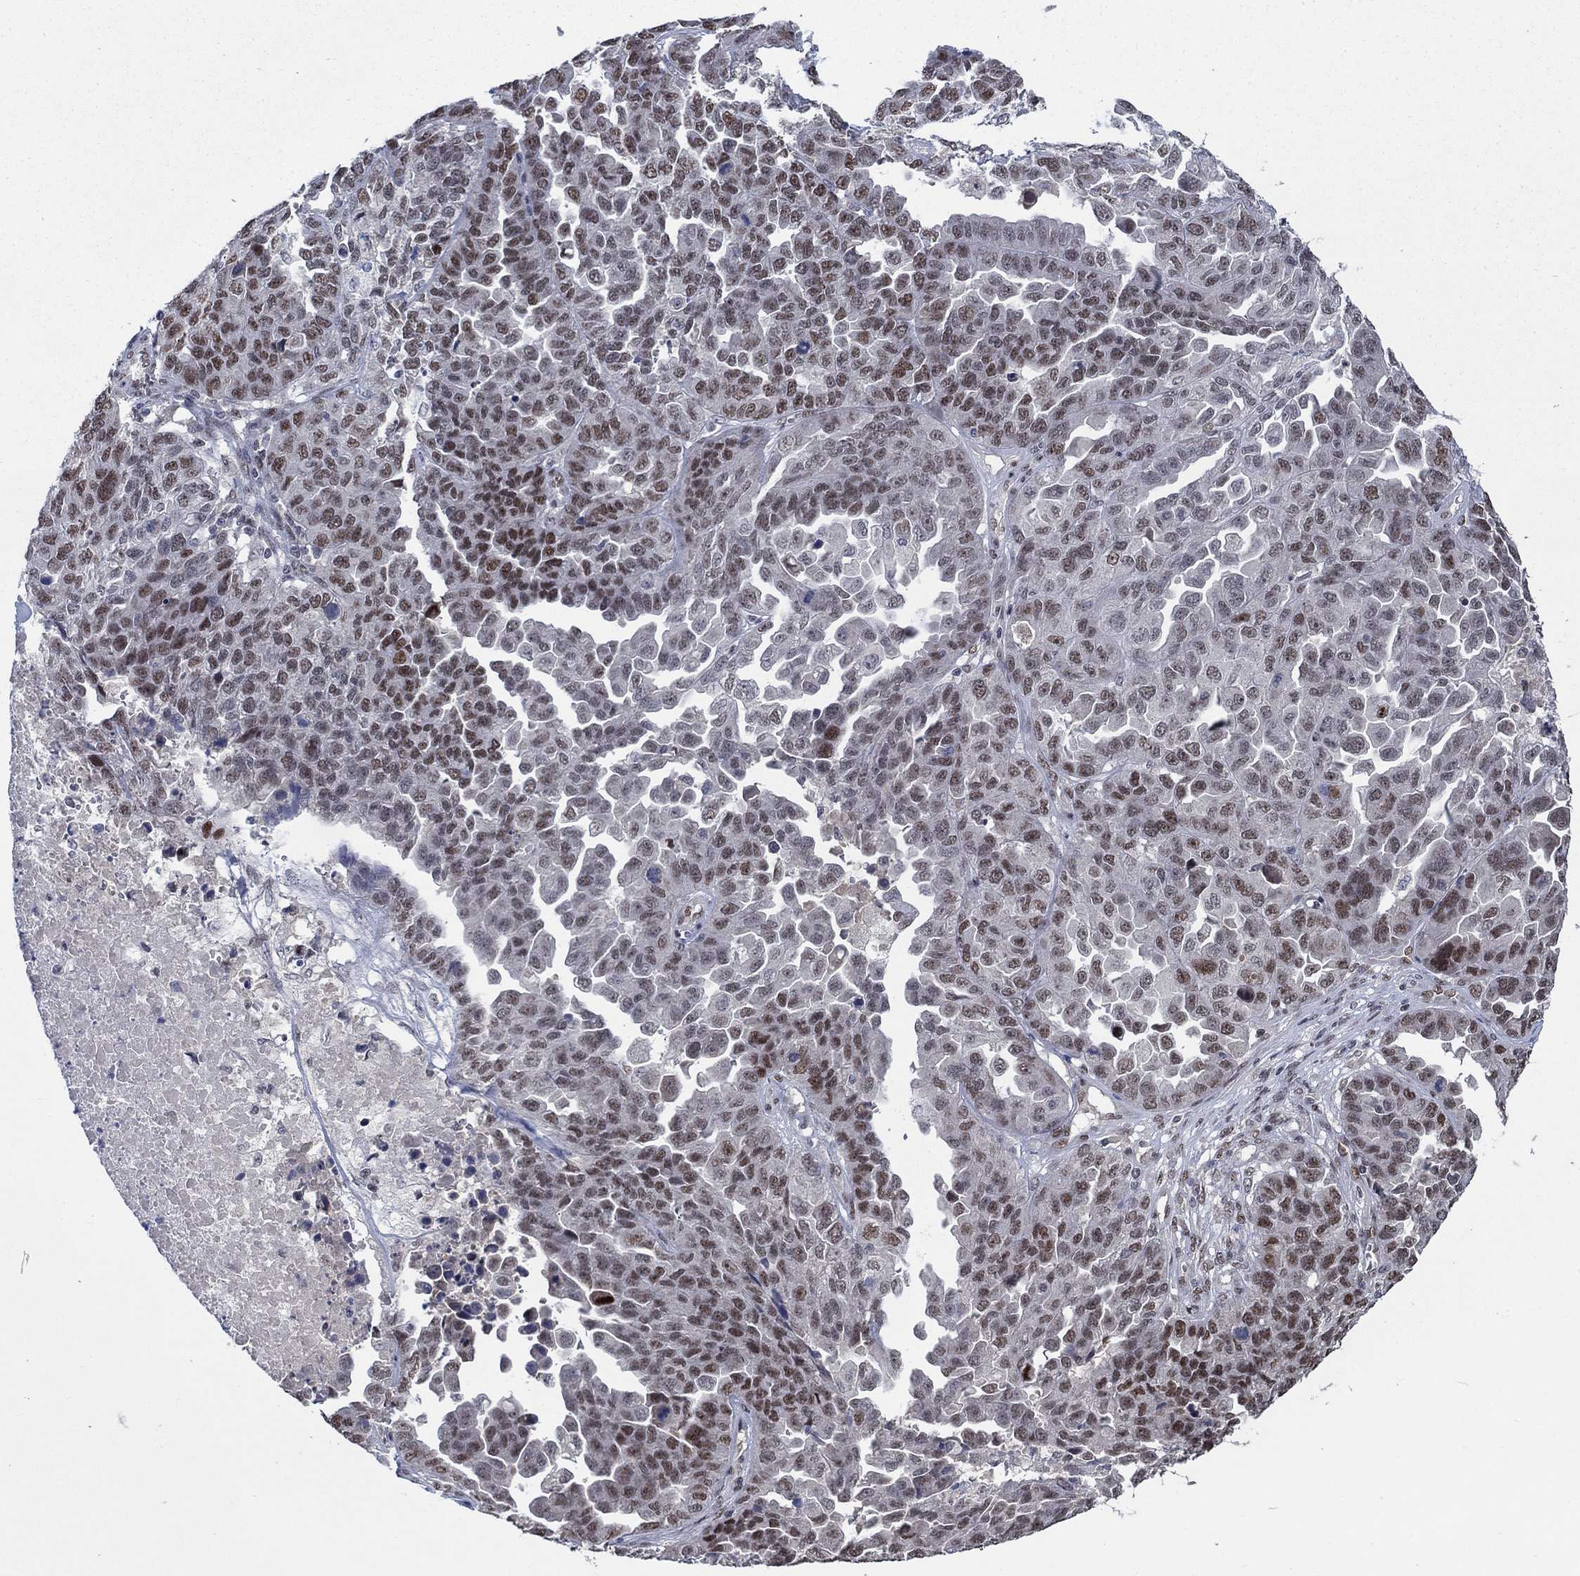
{"staining": {"intensity": "moderate", "quantity": "<25%", "location": "nuclear"}, "tissue": "ovarian cancer", "cell_type": "Tumor cells", "image_type": "cancer", "snomed": [{"axis": "morphology", "description": "Cystadenocarcinoma, serous, NOS"}, {"axis": "topography", "description": "Ovary"}], "caption": "A brown stain shows moderate nuclear positivity of a protein in ovarian cancer tumor cells.", "gene": "HTN1", "patient": {"sex": "female", "age": 87}}